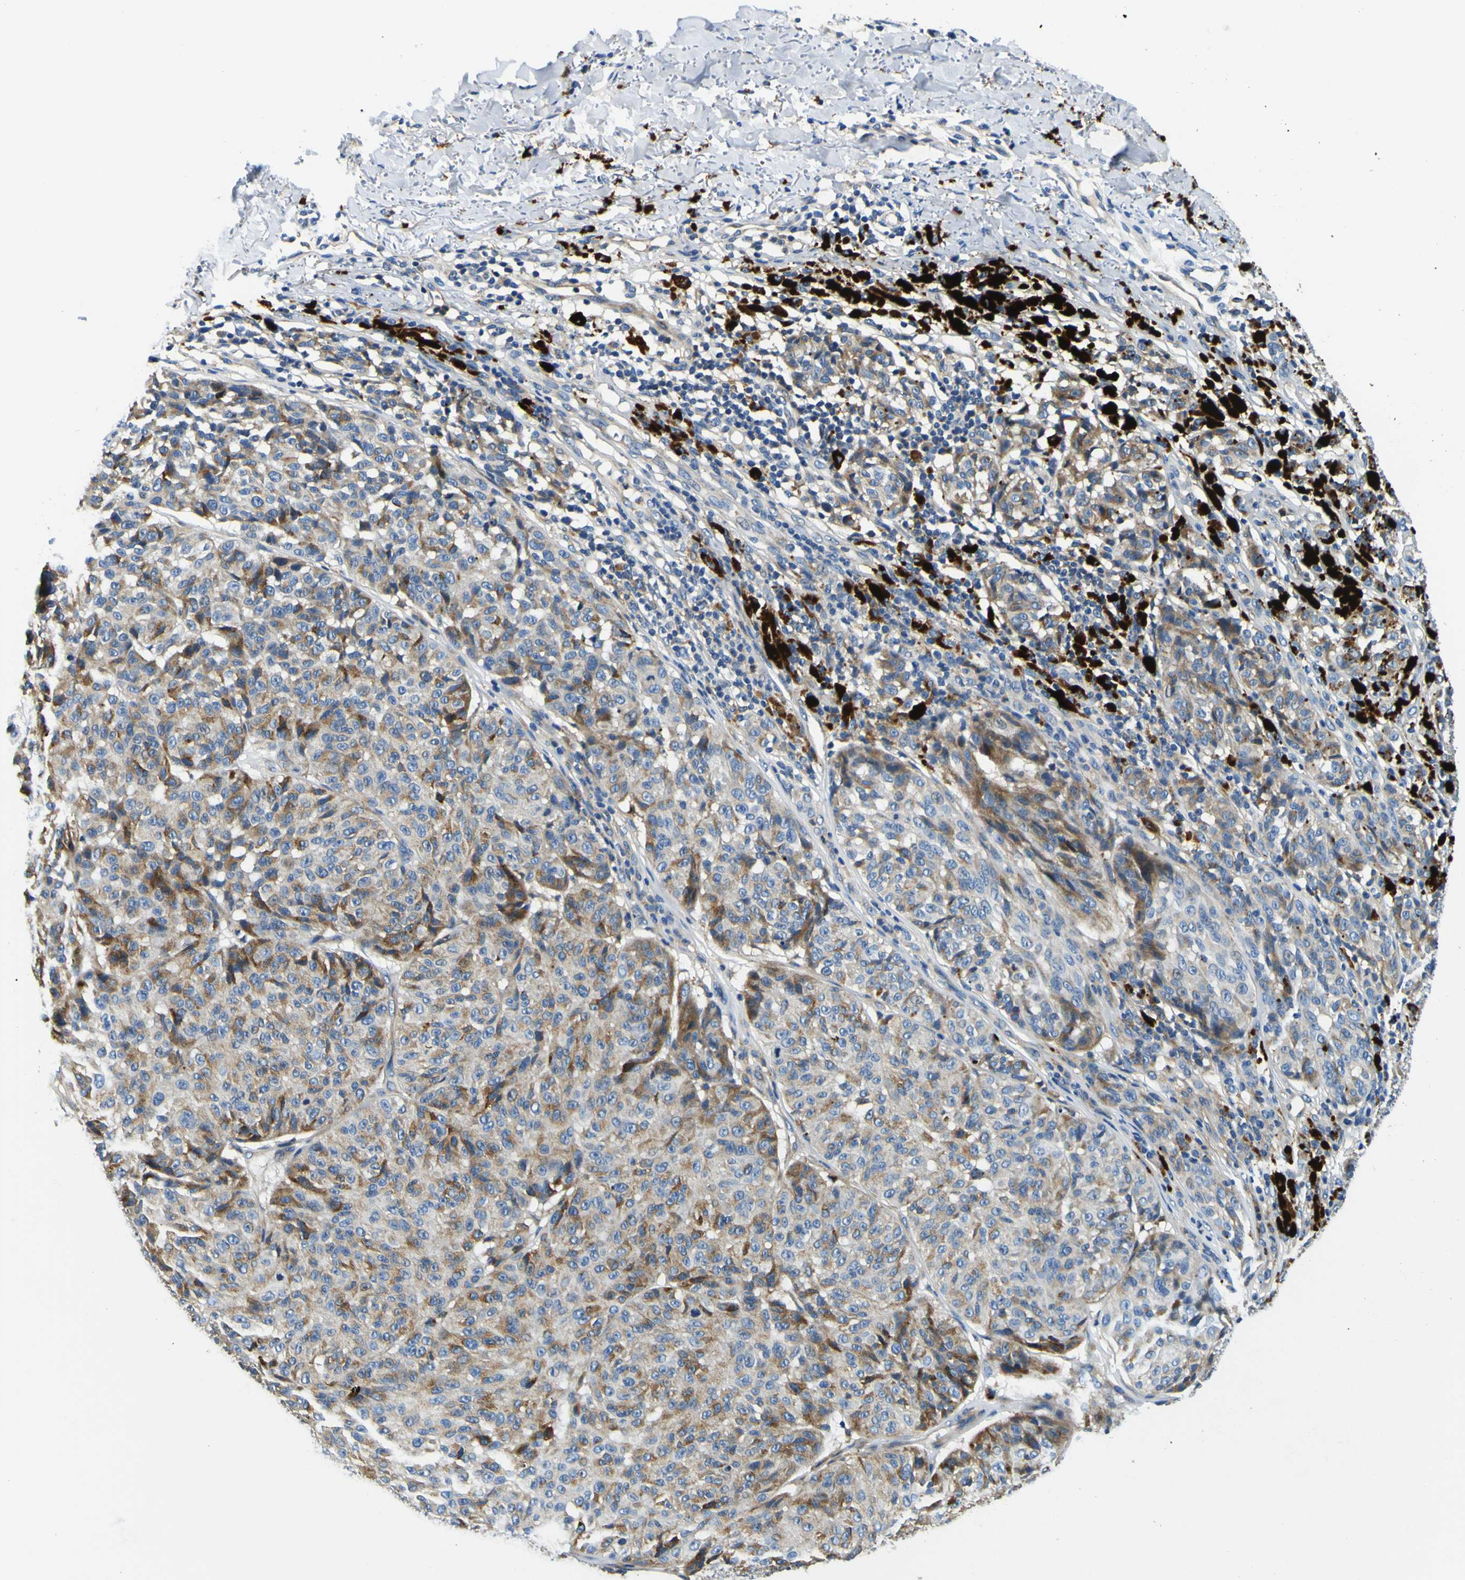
{"staining": {"intensity": "moderate", "quantity": "25%-75%", "location": "cytoplasmic/membranous"}, "tissue": "melanoma", "cell_type": "Tumor cells", "image_type": "cancer", "snomed": [{"axis": "morphology", "description": "Malignant melanoma, NOS"}, {"axis": "topography", "description": "Skin"}], "caption": "Malignant melanoma stained with a protein marker demonstrates moderate staining in tumor cells.", "gene": "CLSTN1", "patient": {"sex": "female", "age": 46}}